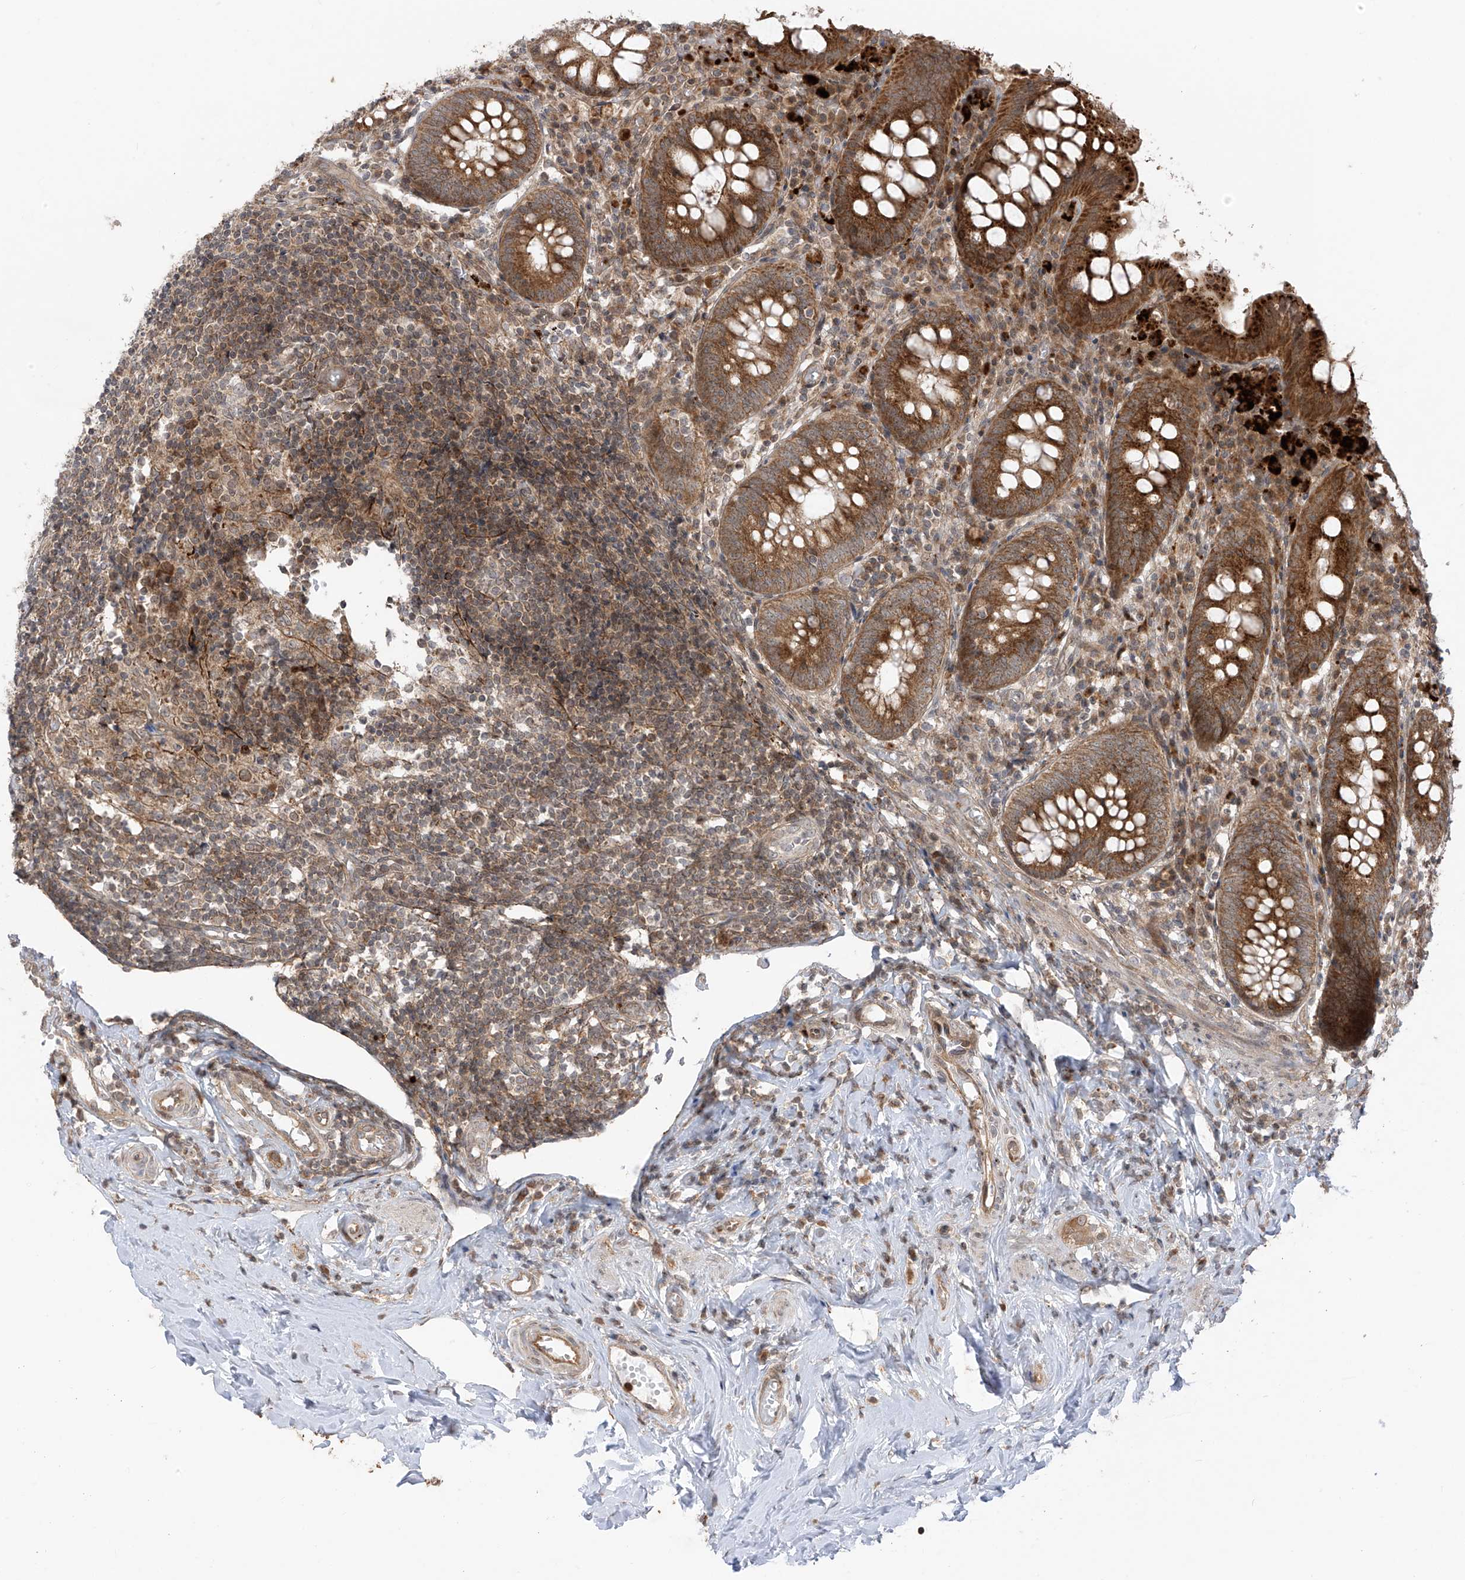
{"staining": {"intensity": "strong", "quantity": ">75%", "location": "cytoplasmic/membranous"}, "tissue": "appendix", "cell_type": "Glandular cells", "image_type": "normal", "snomed": [{"axis": "morphology", "description": "Normal tissue, NOS"}, {"axis": "topography", "description": "Appendix"}], "caption": "DAB (3,3'-diaminobenzidine) immunohistochemical staining of unremarkable appendix demonstrates strong cytoplasmic/membranous protein expression in approximately >75% of glandular cells.", "gene": "PDE11A", "patient": {"sex": "female", "age": 54}}